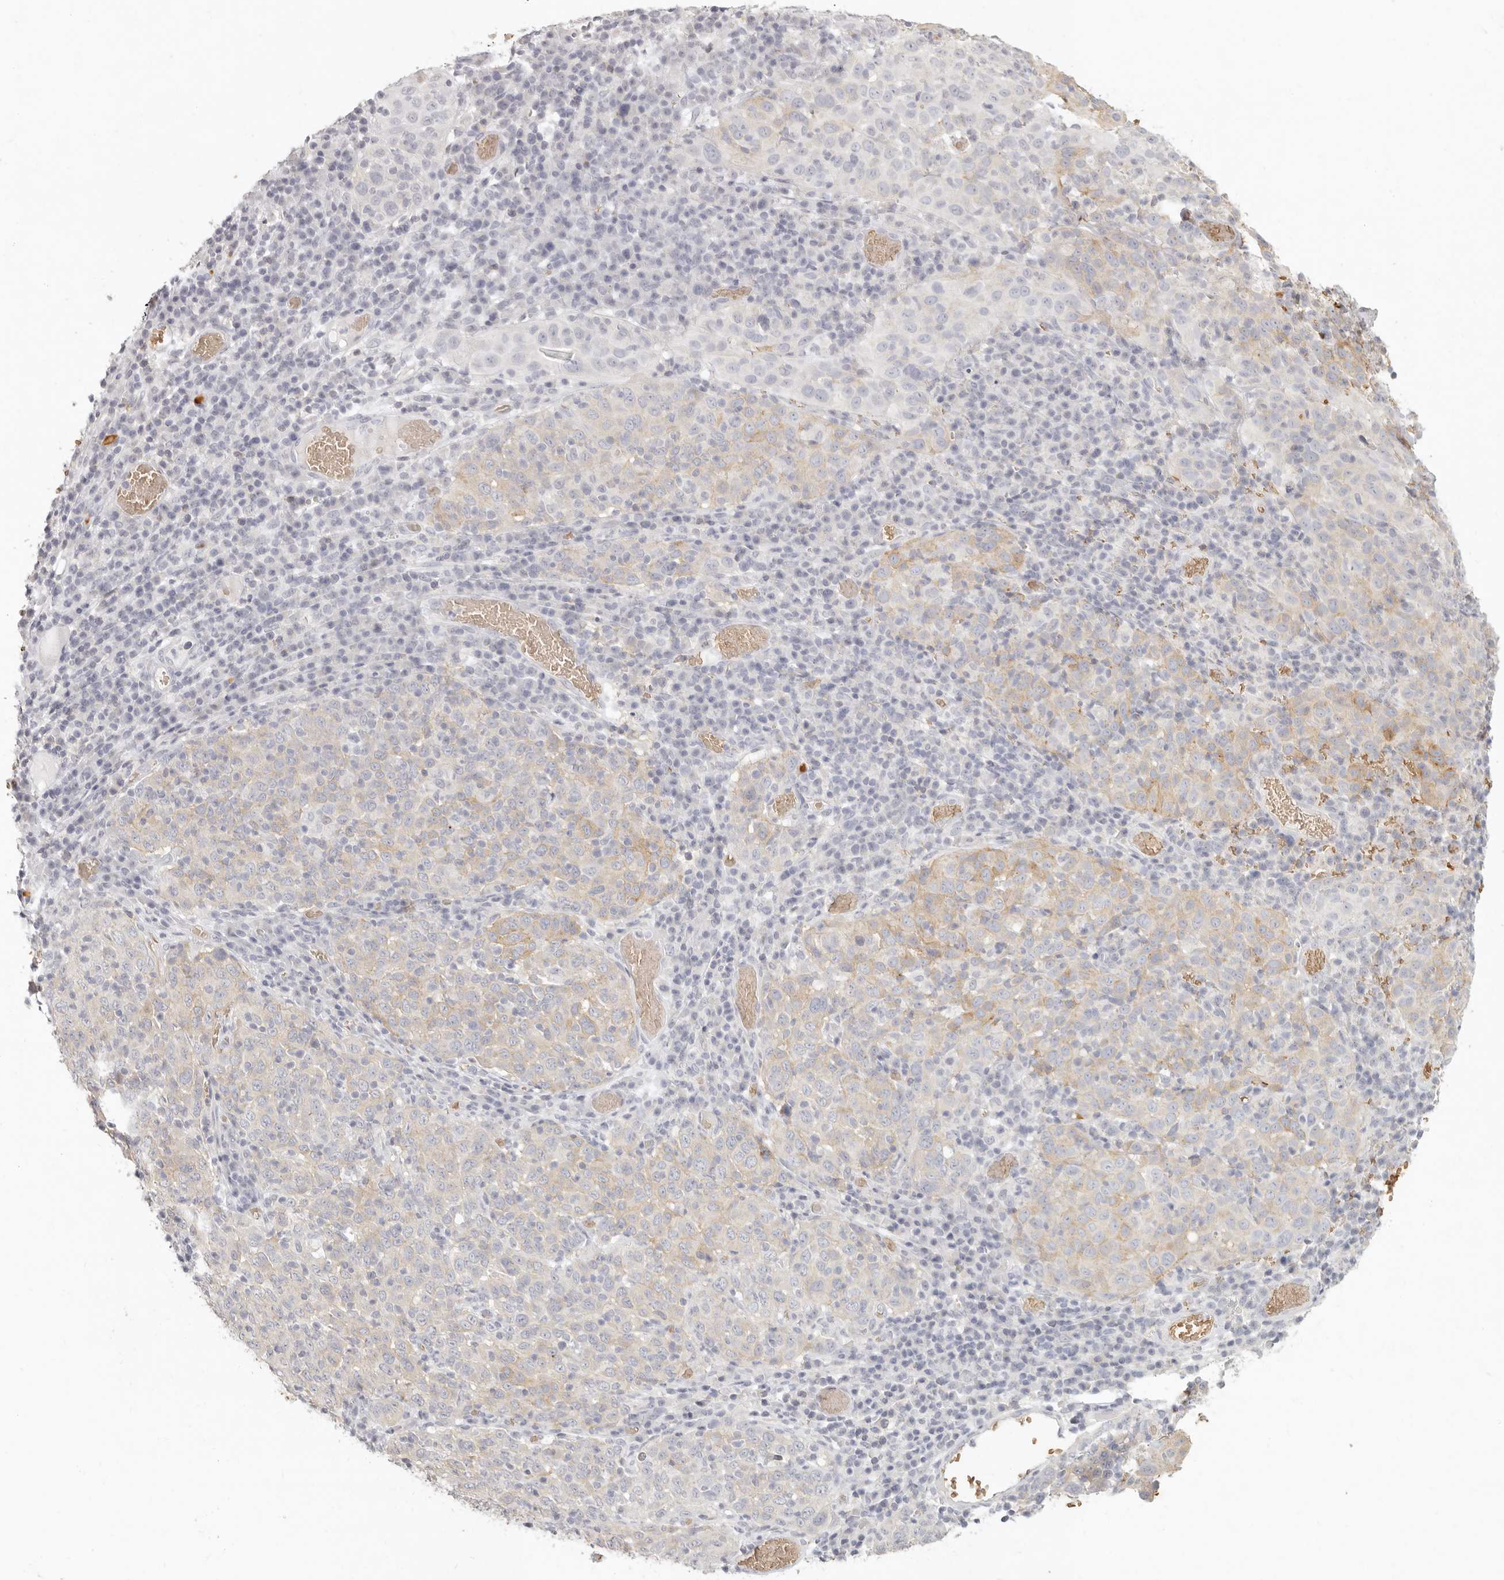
{"staining": {"intensity": "weak", "quantity": "<25%", "location": "cytoplasmic/membranous"}, "tissue": "cervical cancer", "cell_type": "Tumor cells", "image_type": "cancer", "snomed": [{"axis": "morphology", "description": "Squamous cell carcinoma, NOS"}, {"axis": "topography", "description": "Cervix"}], "caption": "Tumor cells are negative for protein expression in human cervical cancer (squamous cell carcinoma).", "gene": "NIBAN1", "patient": {"sex": "female", "age": 46}}